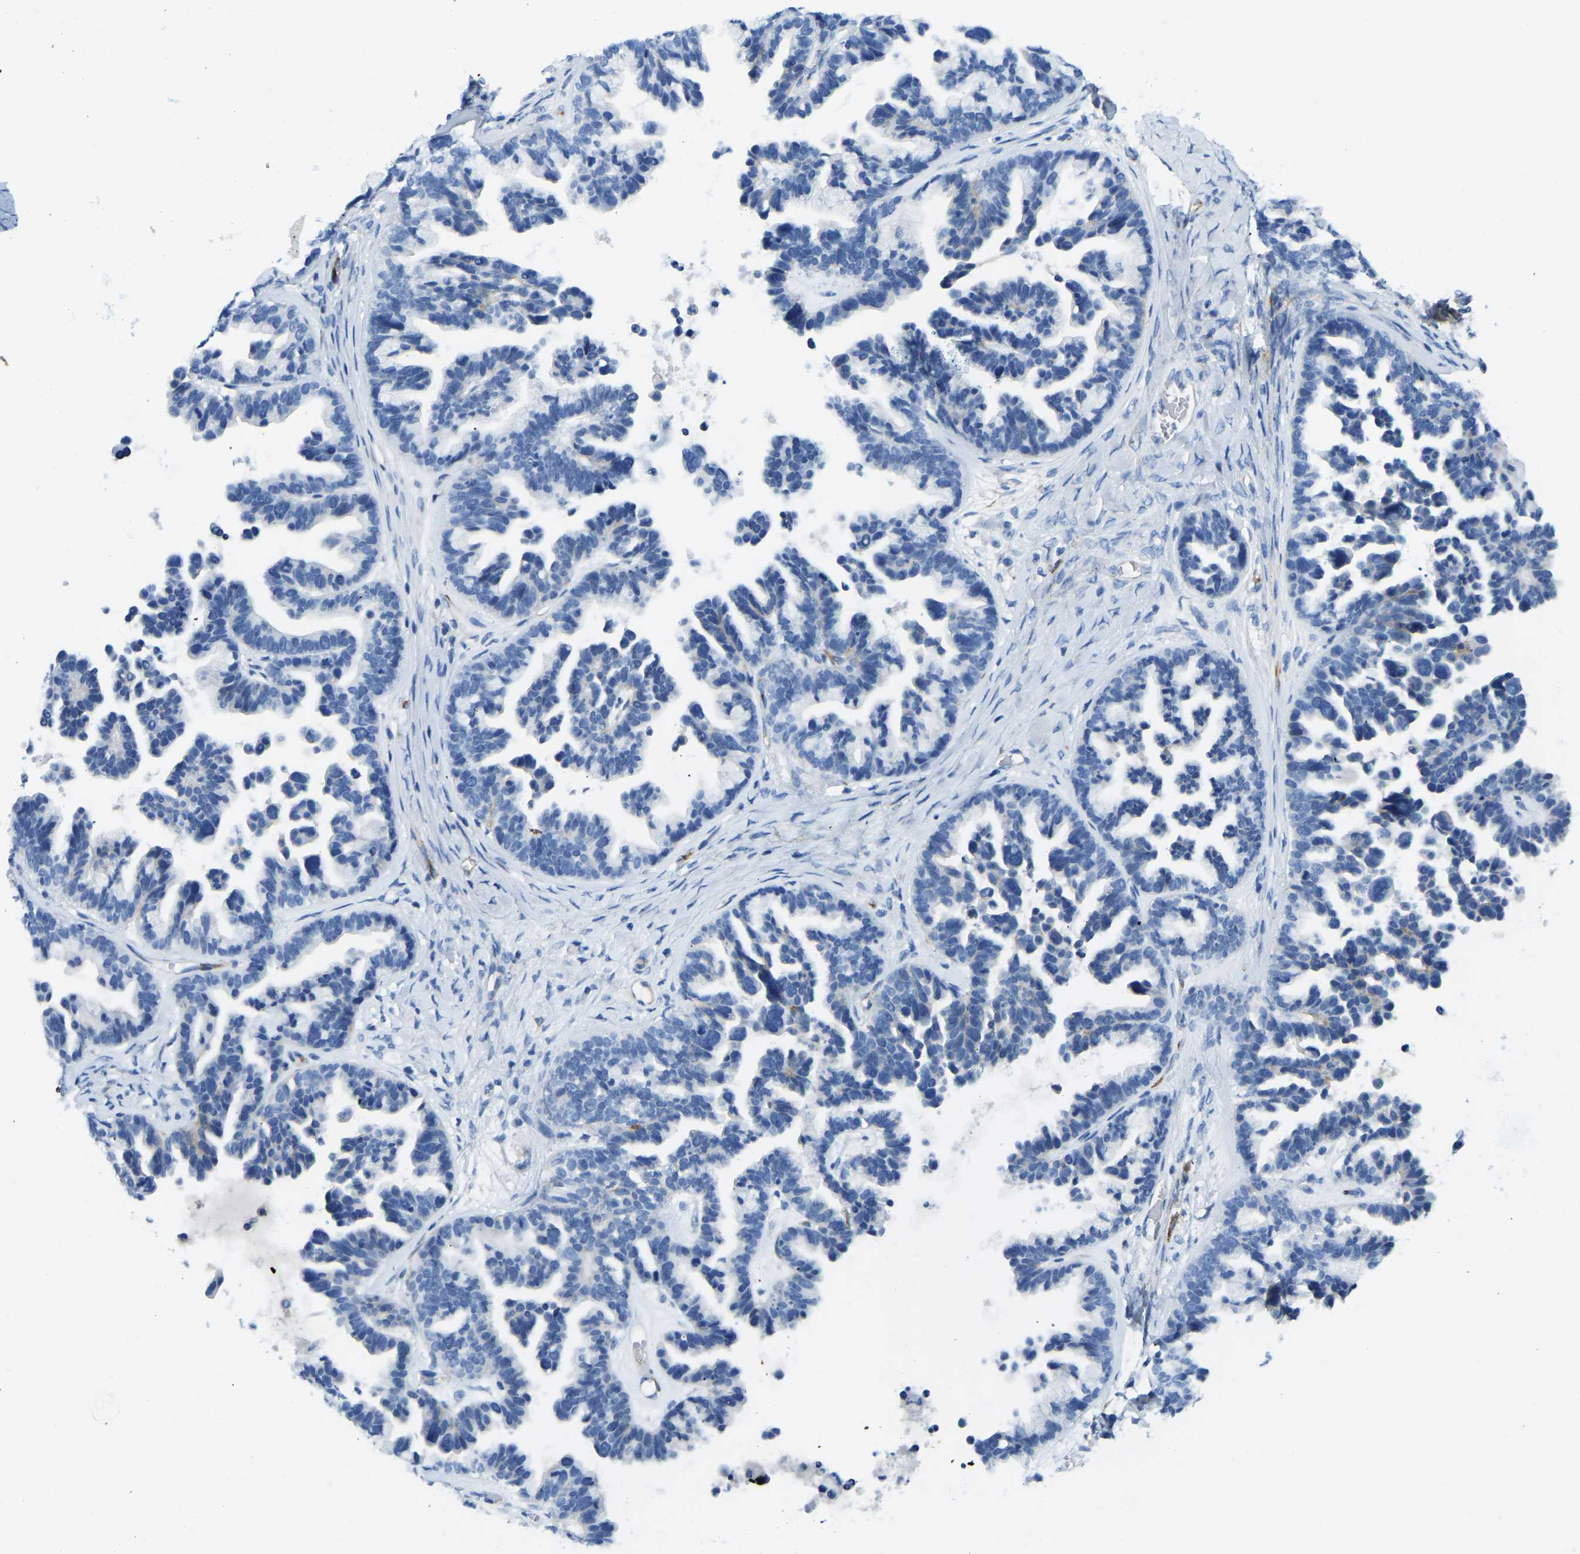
{"staining": {"intensity": "negative", "quantity": "none", "location": "none"}, "tissue": "ovarian cancer", "cell_type": "Tumor cells", "image_type": "cancer", "snomed": [{"axis": "morphology", "description": "Cystadenocarcinoma, serous, NOS"}, {"axis": "topography", "description": "Ovary"}], "caption": "Tumor cells show no significant protein positivity in ovarian serous cystadenocarcinoma.", "gene": "COL15A1", "patient": {"sex": "female", "age": 56}}